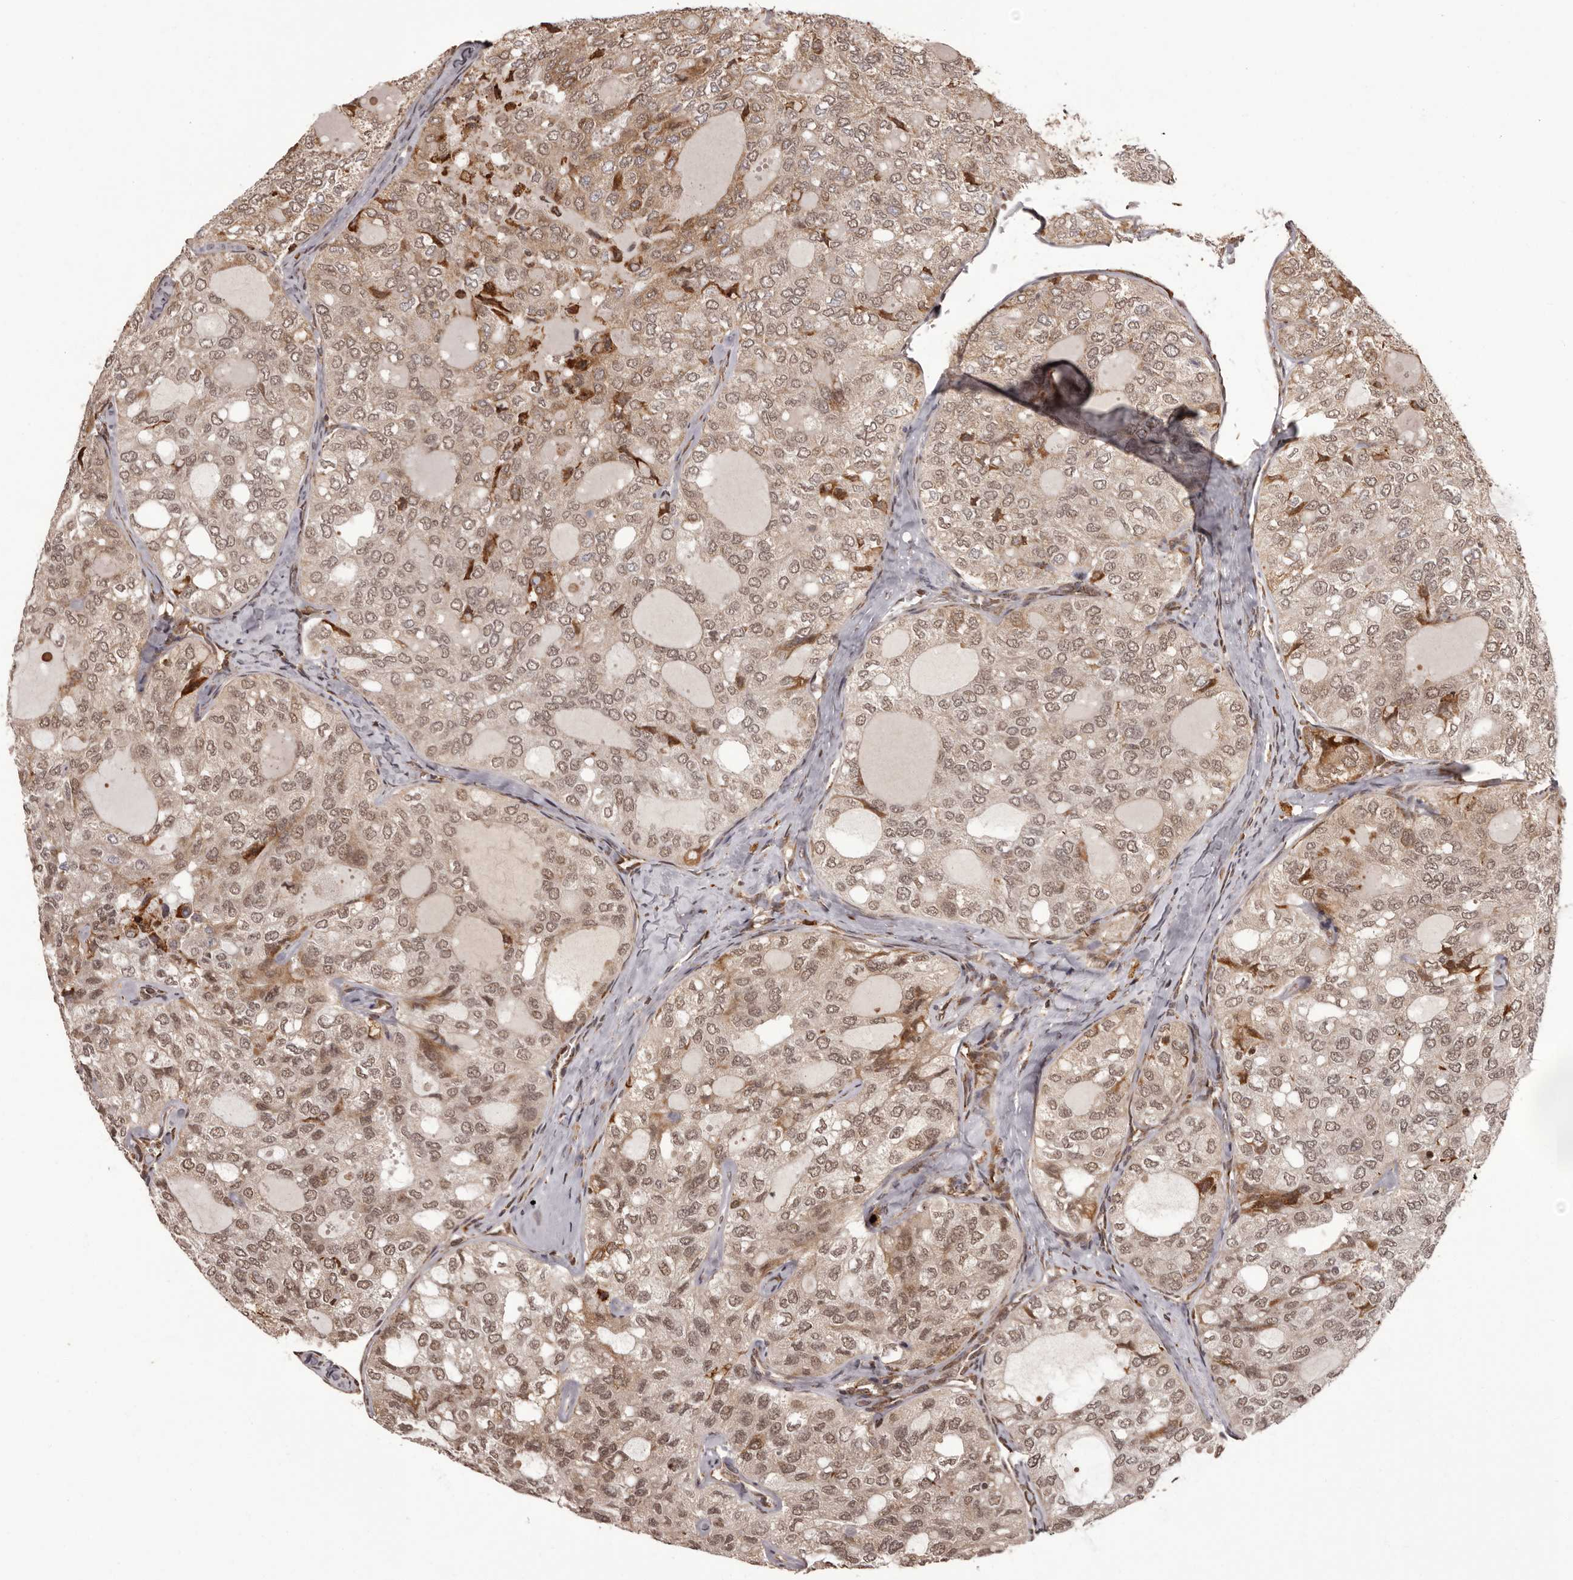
{"staining": {"intensity": "moderate", "quantity": ">75%", "location": "cytoplasmic/membranous,nuclear"}, "tissue": "thyroid cancer", "cell_type": "Tumor cells", "image_type": "cancer", "snomed": [{"axis": "morphology", "description": "Follicular adenoma carcinoma, NOS"}, {"axis": "topography", "description": "Thyroid gland"}], "caption": "Immunohistochemical staining of human thyroid cancer (follicular adenoma carcinoma) exhibits medium levels of moderate cytoplasmic/membranous and nuclear staining in about >75% of tumor cells. The staining was performed using DAB (3,3'-diaminobenzidine) to visualize the protein expression in brown, while the nuclei were stained in blue with hematoxylin (Magnification: 20x).", "gene": "IL32", "patient": {"sex": "male", "age": 75}}